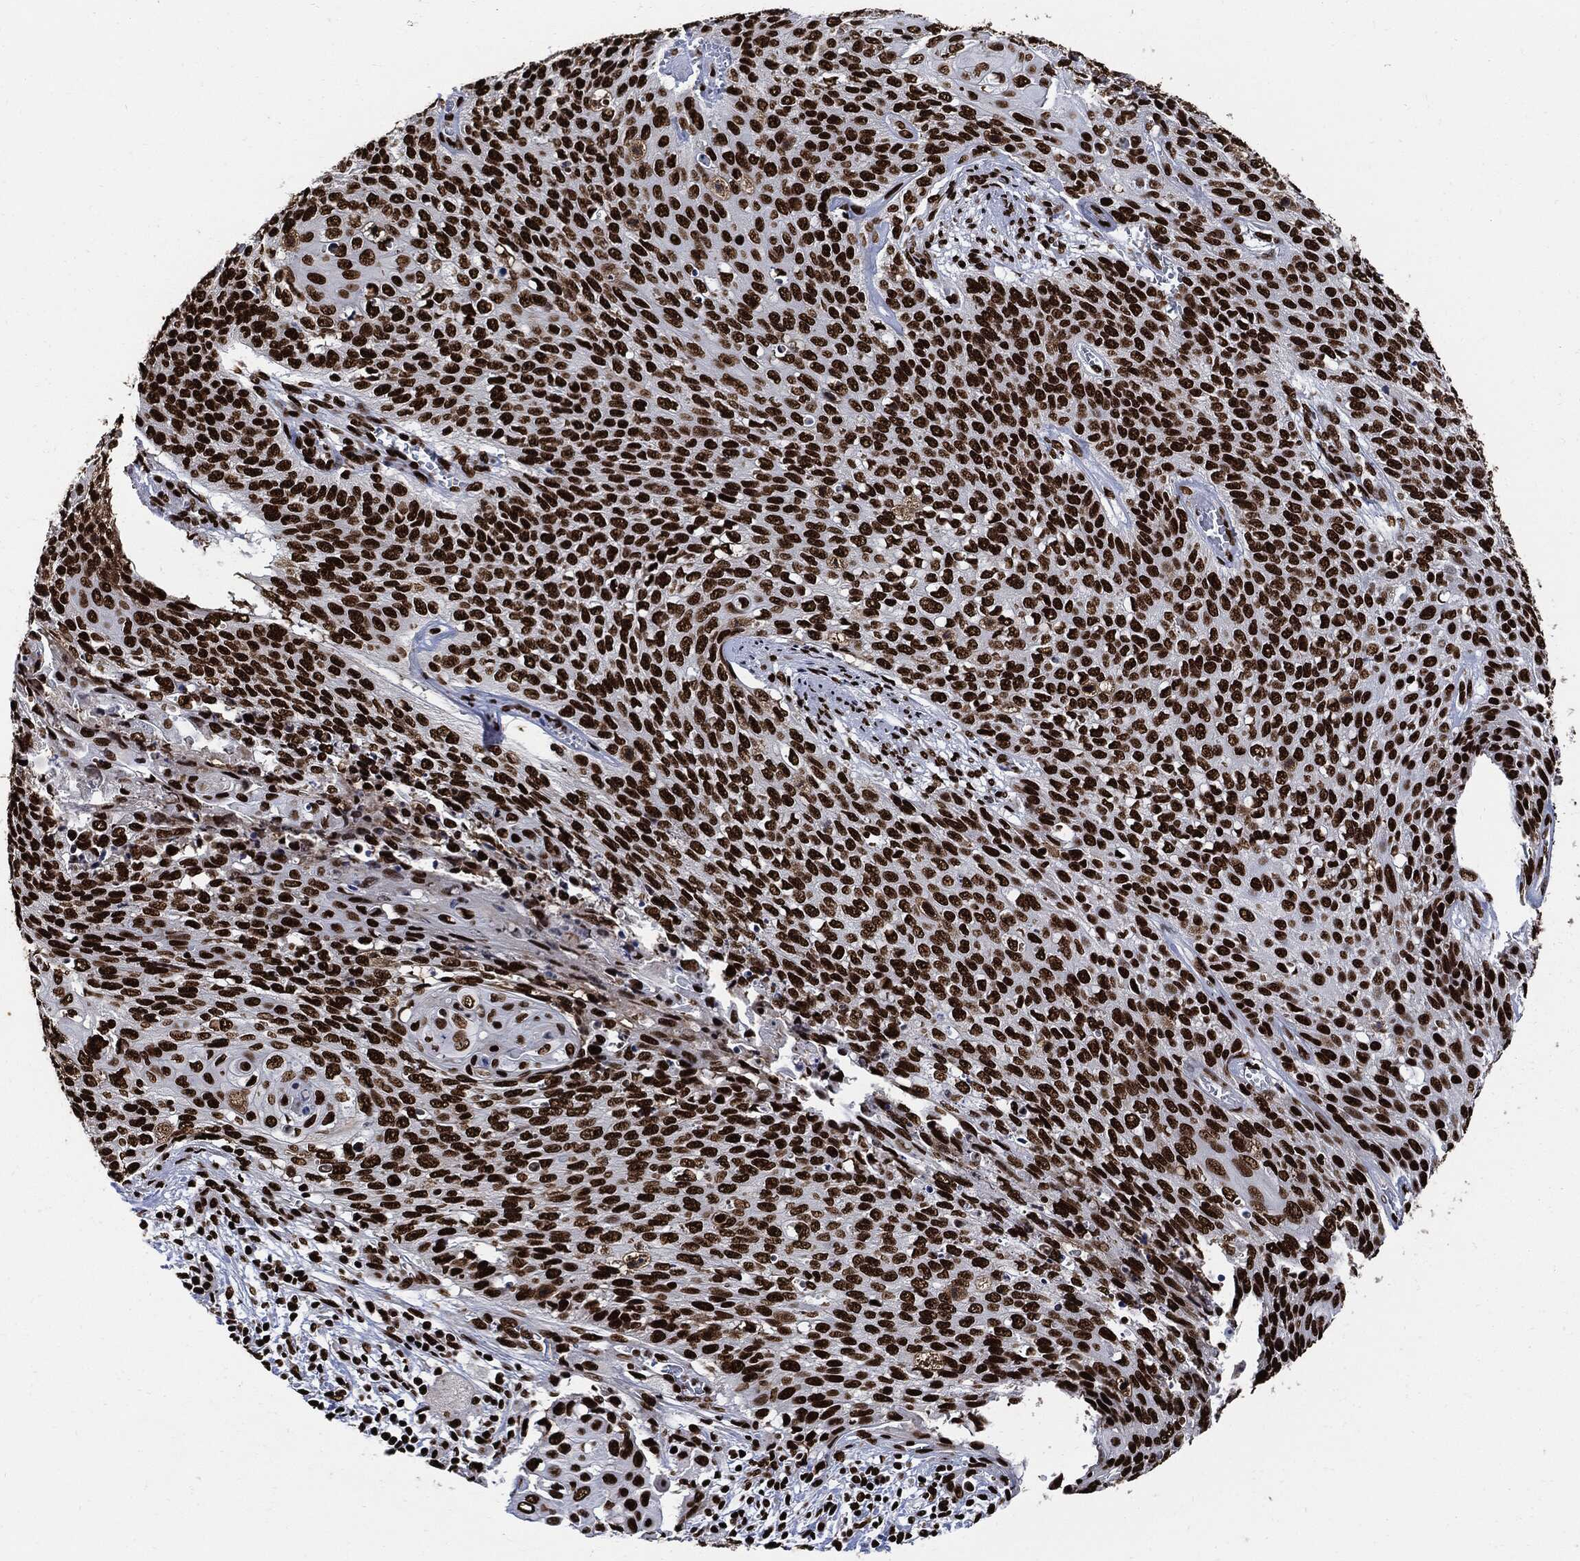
{"staining": {"intensity": "strong", "quantity": ">75%", "location": "nuclear"}, "tissue": "cervical cancer", "cell_type": "Tumor cells", "image_type": "cancer", "snomed": [{"axis": "morphology", "description": "Squamous cell carcinoma, NOS"}, {"axis": "topography", "description": "Cervix"}], "caption": "Immunohistochemistry (IHC) (DAB (3,3'-diaminobenzidine)) staining of human cervical cancer (squamous cell carcinoma) demonstrates strong nuclear protein positivity in about >75% of tumor cells.", "gene": "RECQL", "patient": {"sex": "female", "age": 39}}